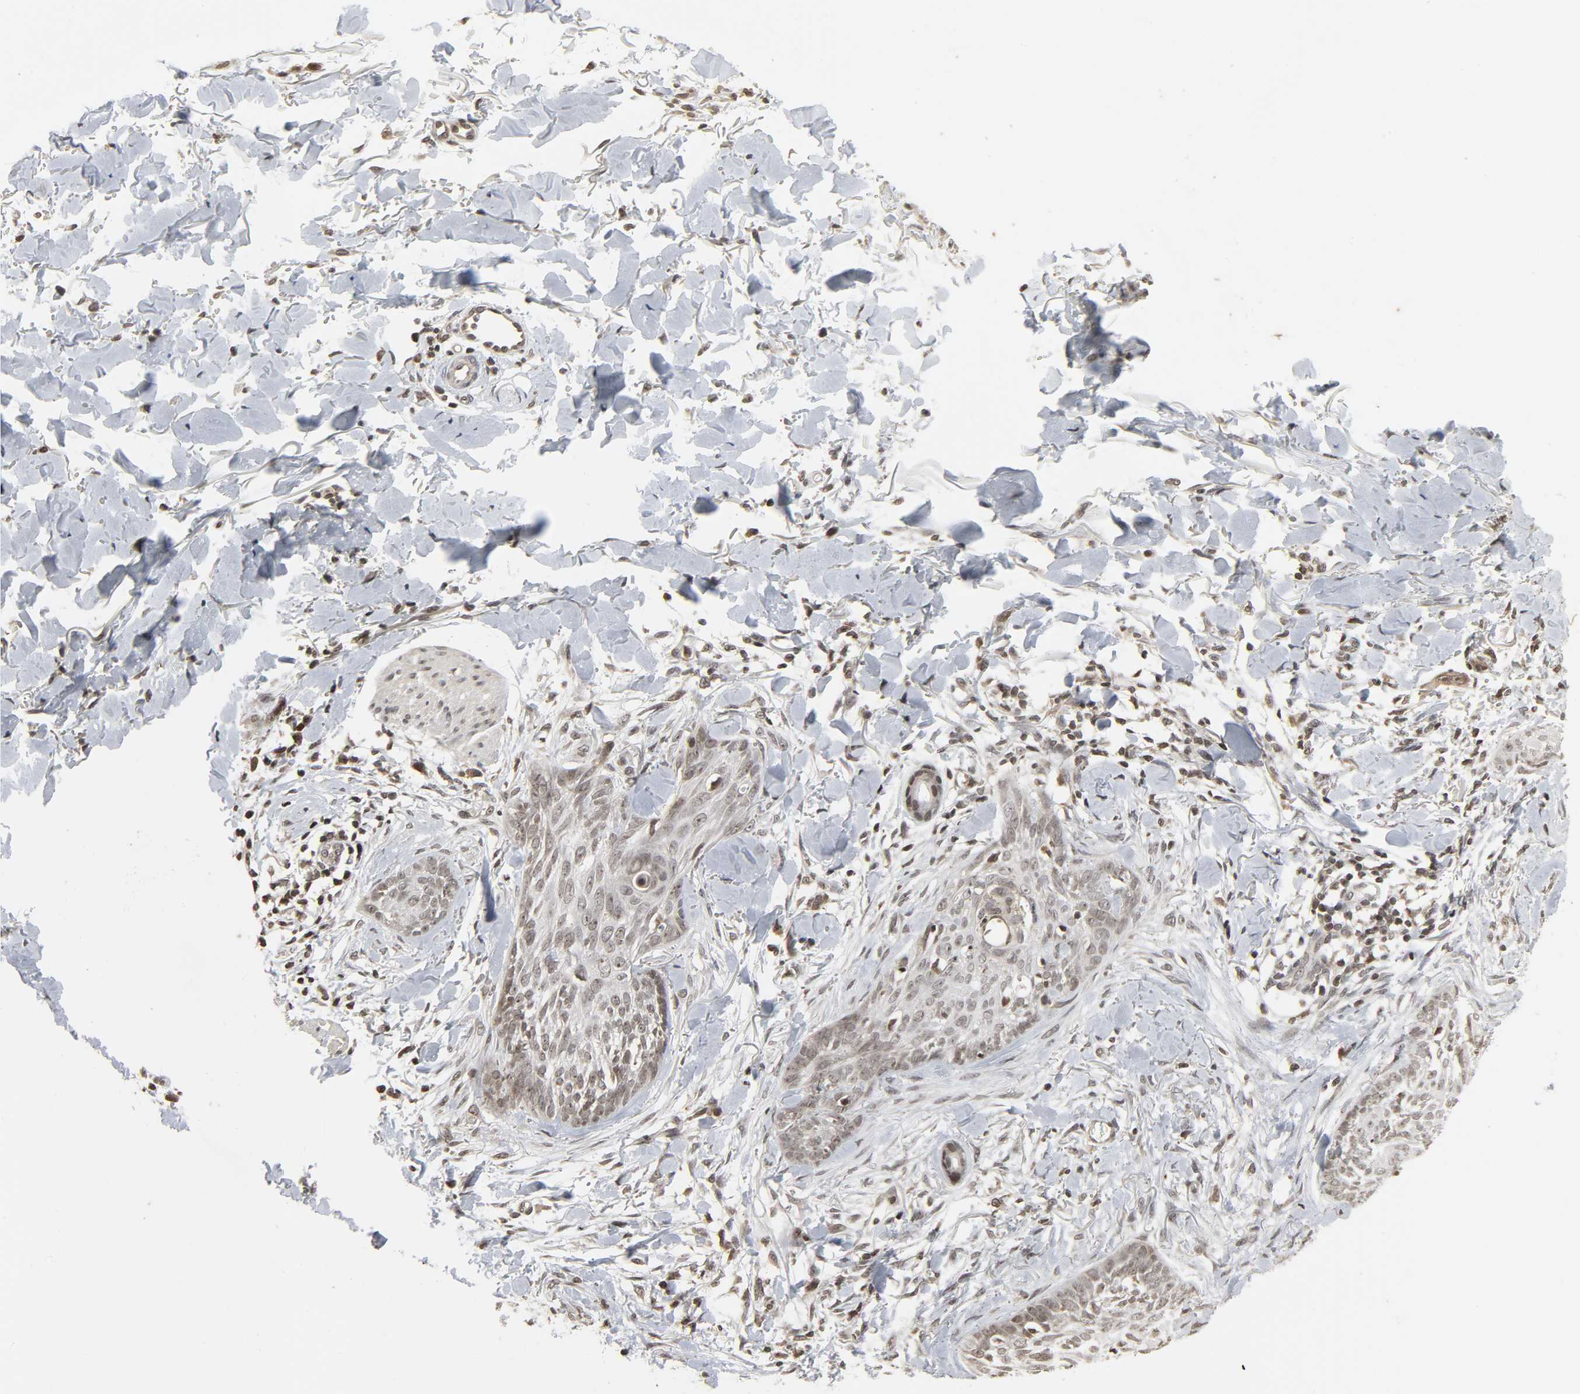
{"staining": {"intensity": "weak", "quantity": "25%-75%", "location": "nuclear"}, "tissue": "skin cancer", "cell_type": "Tumor cells", "image_type": "cancer", "snomed": [{"axis": "morphology", "description": "Normal tissue, NOS"}, {"axis": "morphology", "description": "Basal cell carcinoma"}, {"axis": "topography", "description": "Skin"}], "caption": "Skin cancer (basal cell carcinoma) stained for a protein (brown) exhibits weak nuclear positive expression in approximately 25%-75% of tumor cells.", "gene": "XRCC1", "patient": {"sex": "male", "age": 71}}